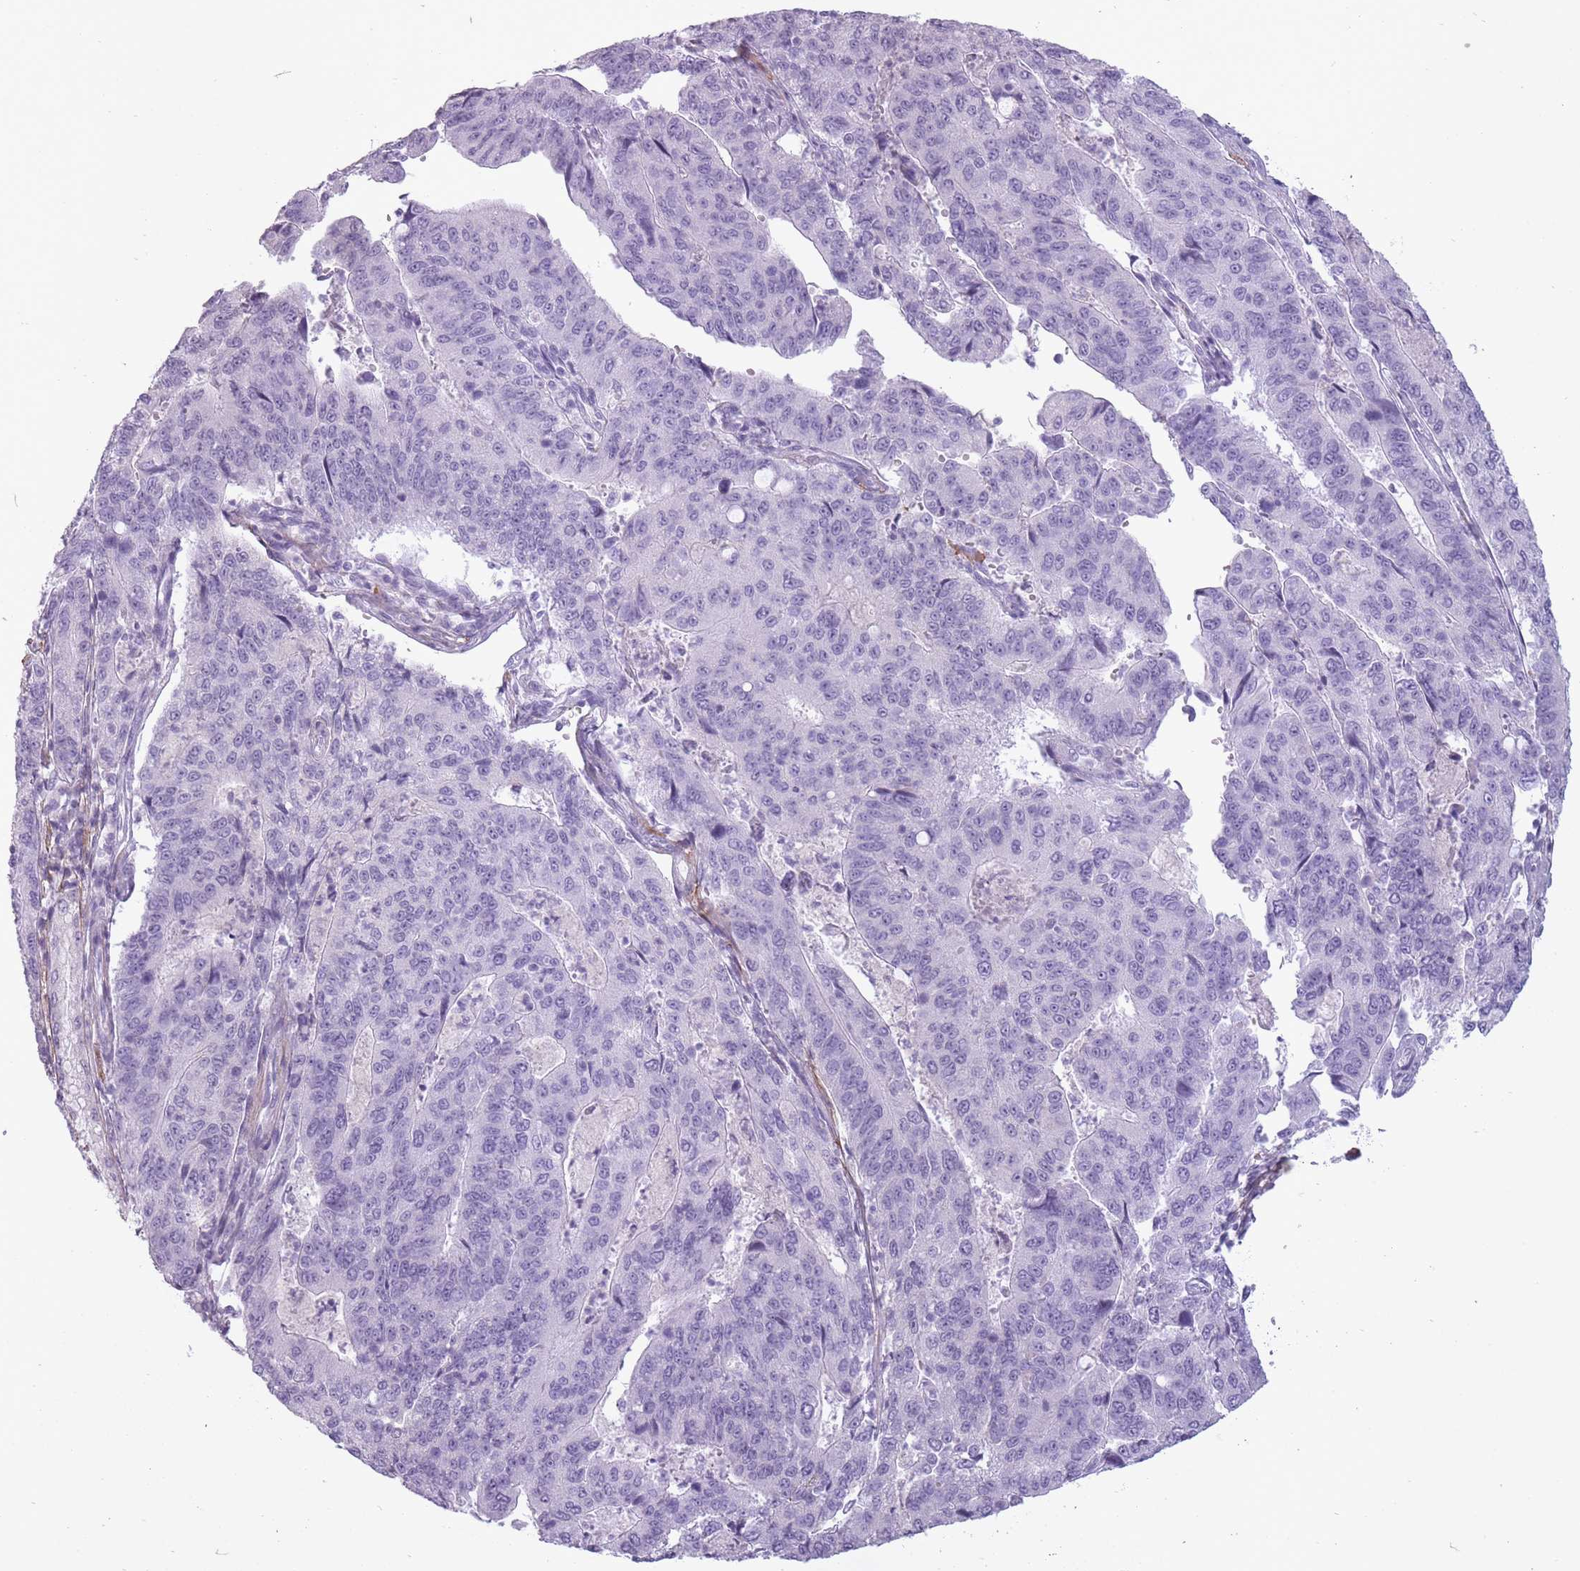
{"staining": {"intensity": "negative", "quantity": "none", "location": "none"}, "tissue": "stomach cancer", "cell_type": "Tumor cells", "image_type": "cancer", "snomed": [{"axis": "morphology", "description": "Adenocarcinoma, NOS"}, {"axis": "topography", "description": "Stomach"}], "caption": "A photomicrograph of human stomach cancer (adenocarcinoma) is negative for staining in tumor cells. (Brightfield microscopy of DAB (3,3'-diaminobenzidine) immunohistochemistry at high magnification).", "gene": "RFX4", "patient": {"sex": "male", "age": 59}}